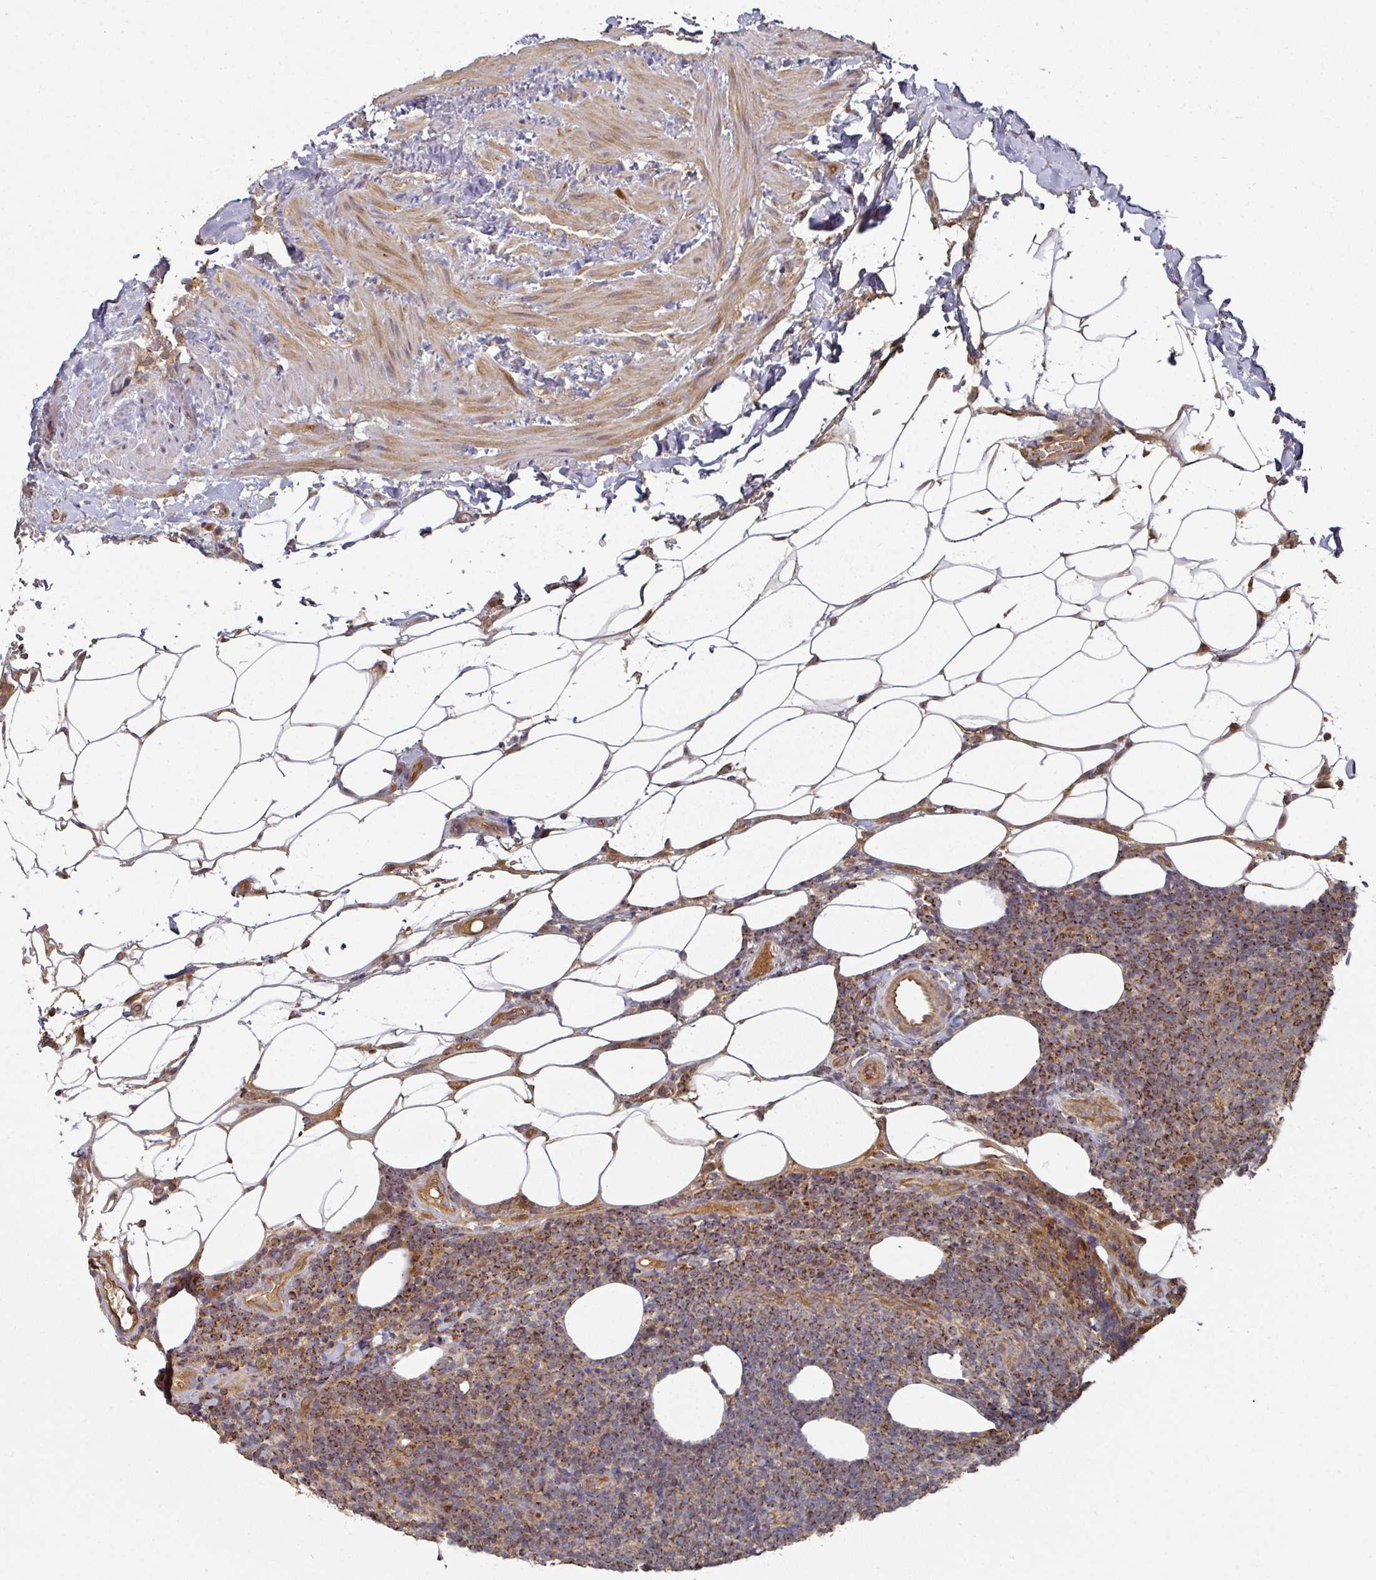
{"staining": {"intensity": "strong", "quantity": ">75%", "location": "cytoplasmic/membranous"}, "tissue": "lymphoma", "cell_type": "Tumor cells", "image_type": "cancer", "snomed": [{"axis": "morphology", "description": "Malignant lymphoma, non-Hodgkin's type, Low grade"}, {"axis": "topography", "description": "Lymph node"}], "caption": "Brown immunohistochemical staining in human lymphoma reveals strong cytoplasmic/membranous expression in about >75% of tumor cells. (IHC, brightfield microscopy, high magnification).", "gene": "DNAJC7", "patient": {"sex": "male", "age": 66}}